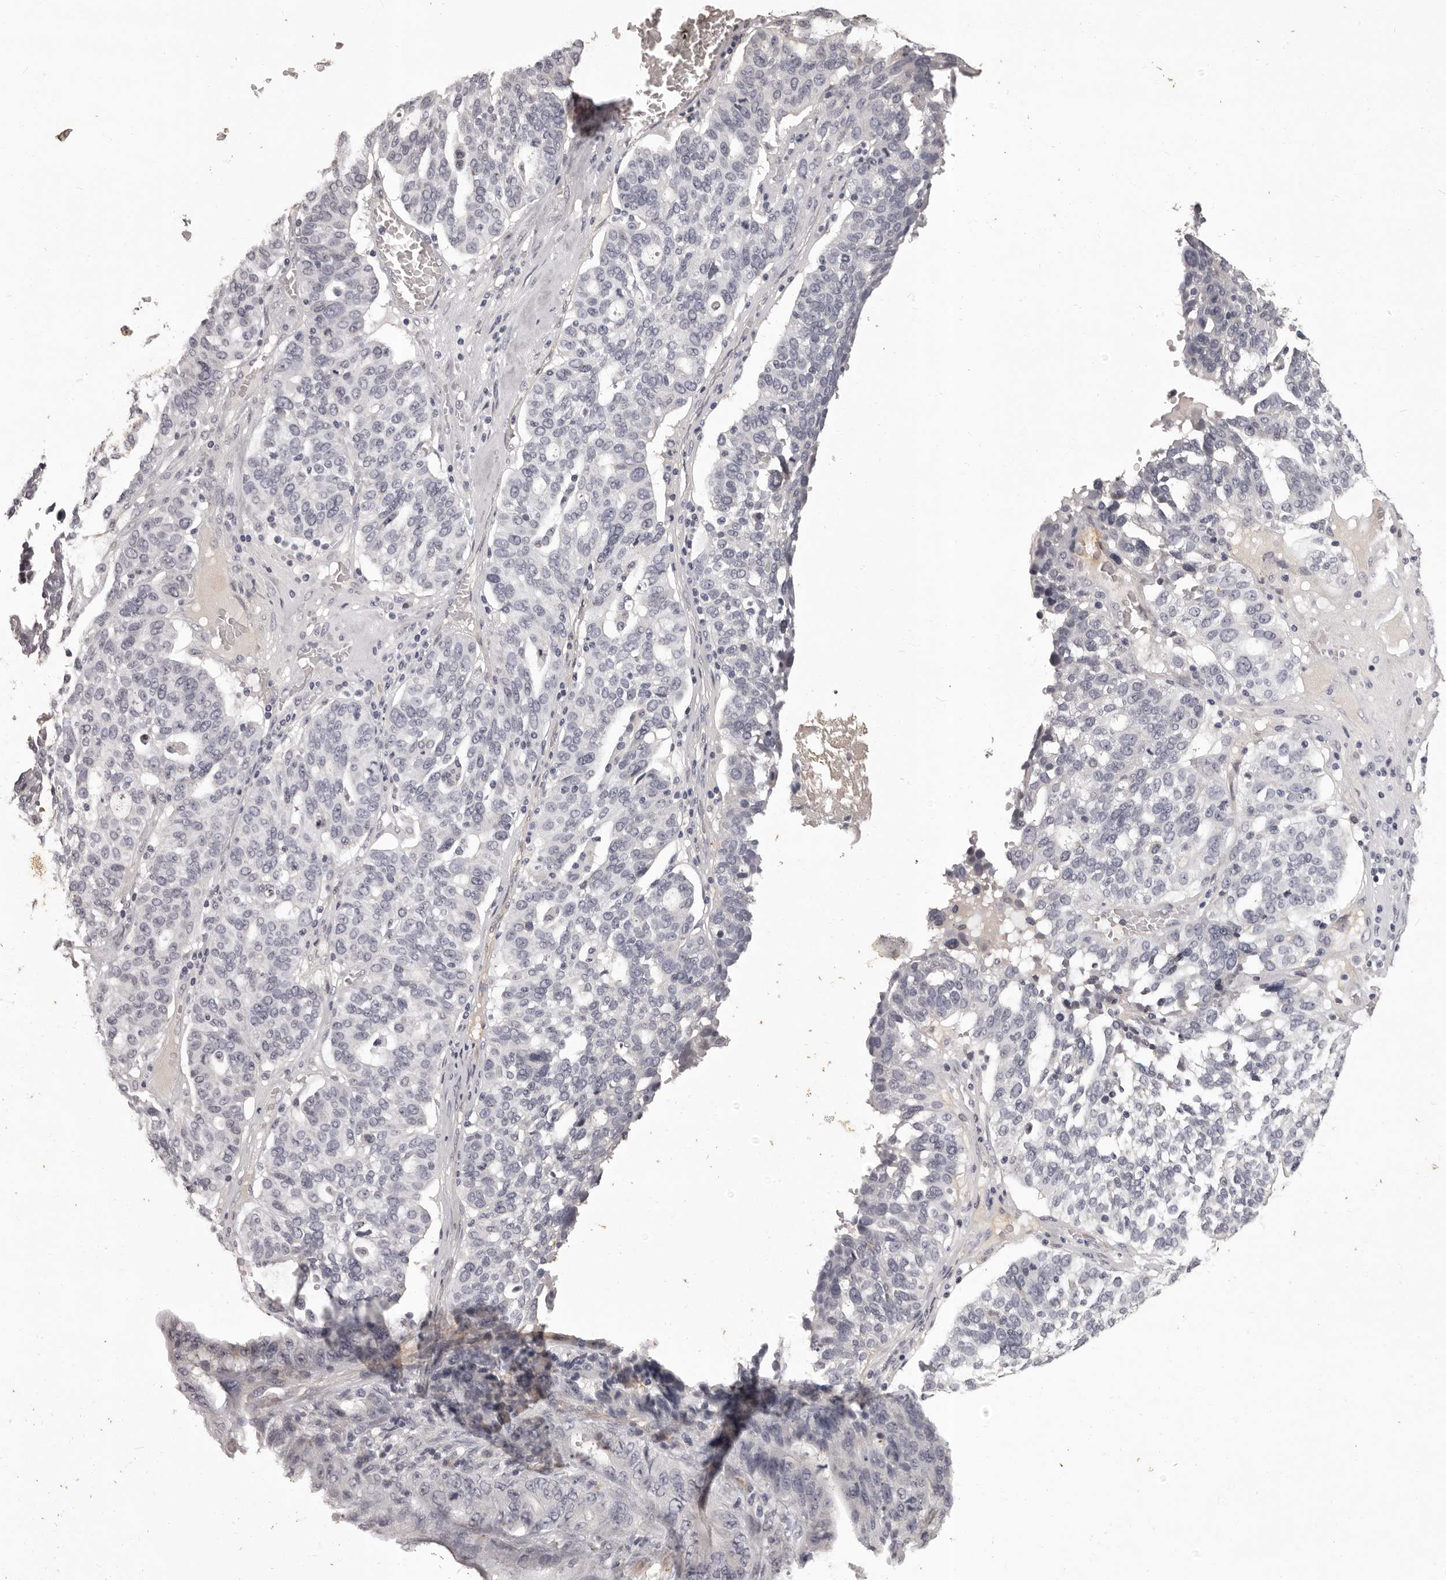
{"staining": {"intensity": "negative", "quantity": "none", "location": "none"}, "tissue": "ovarian cancer", "cell_type": "Tumor cells", "image_type": "cancer", "snomed": [{"axis": "morphology", "description": "Cystadenocarcinoma, serous, NOS"}, {"axis": "topography", "description": "Ovary"}], "caption": "IHC of ovarian cancer (serous cystadenocarcinoma) demonstrates no expression in tumor cells. The staining is performed using DAB brown chromogen with nuclei counter-stained in using hematoxylin.", "gene": "GPR78", "patient": {"sex": "female", "age": 59}}